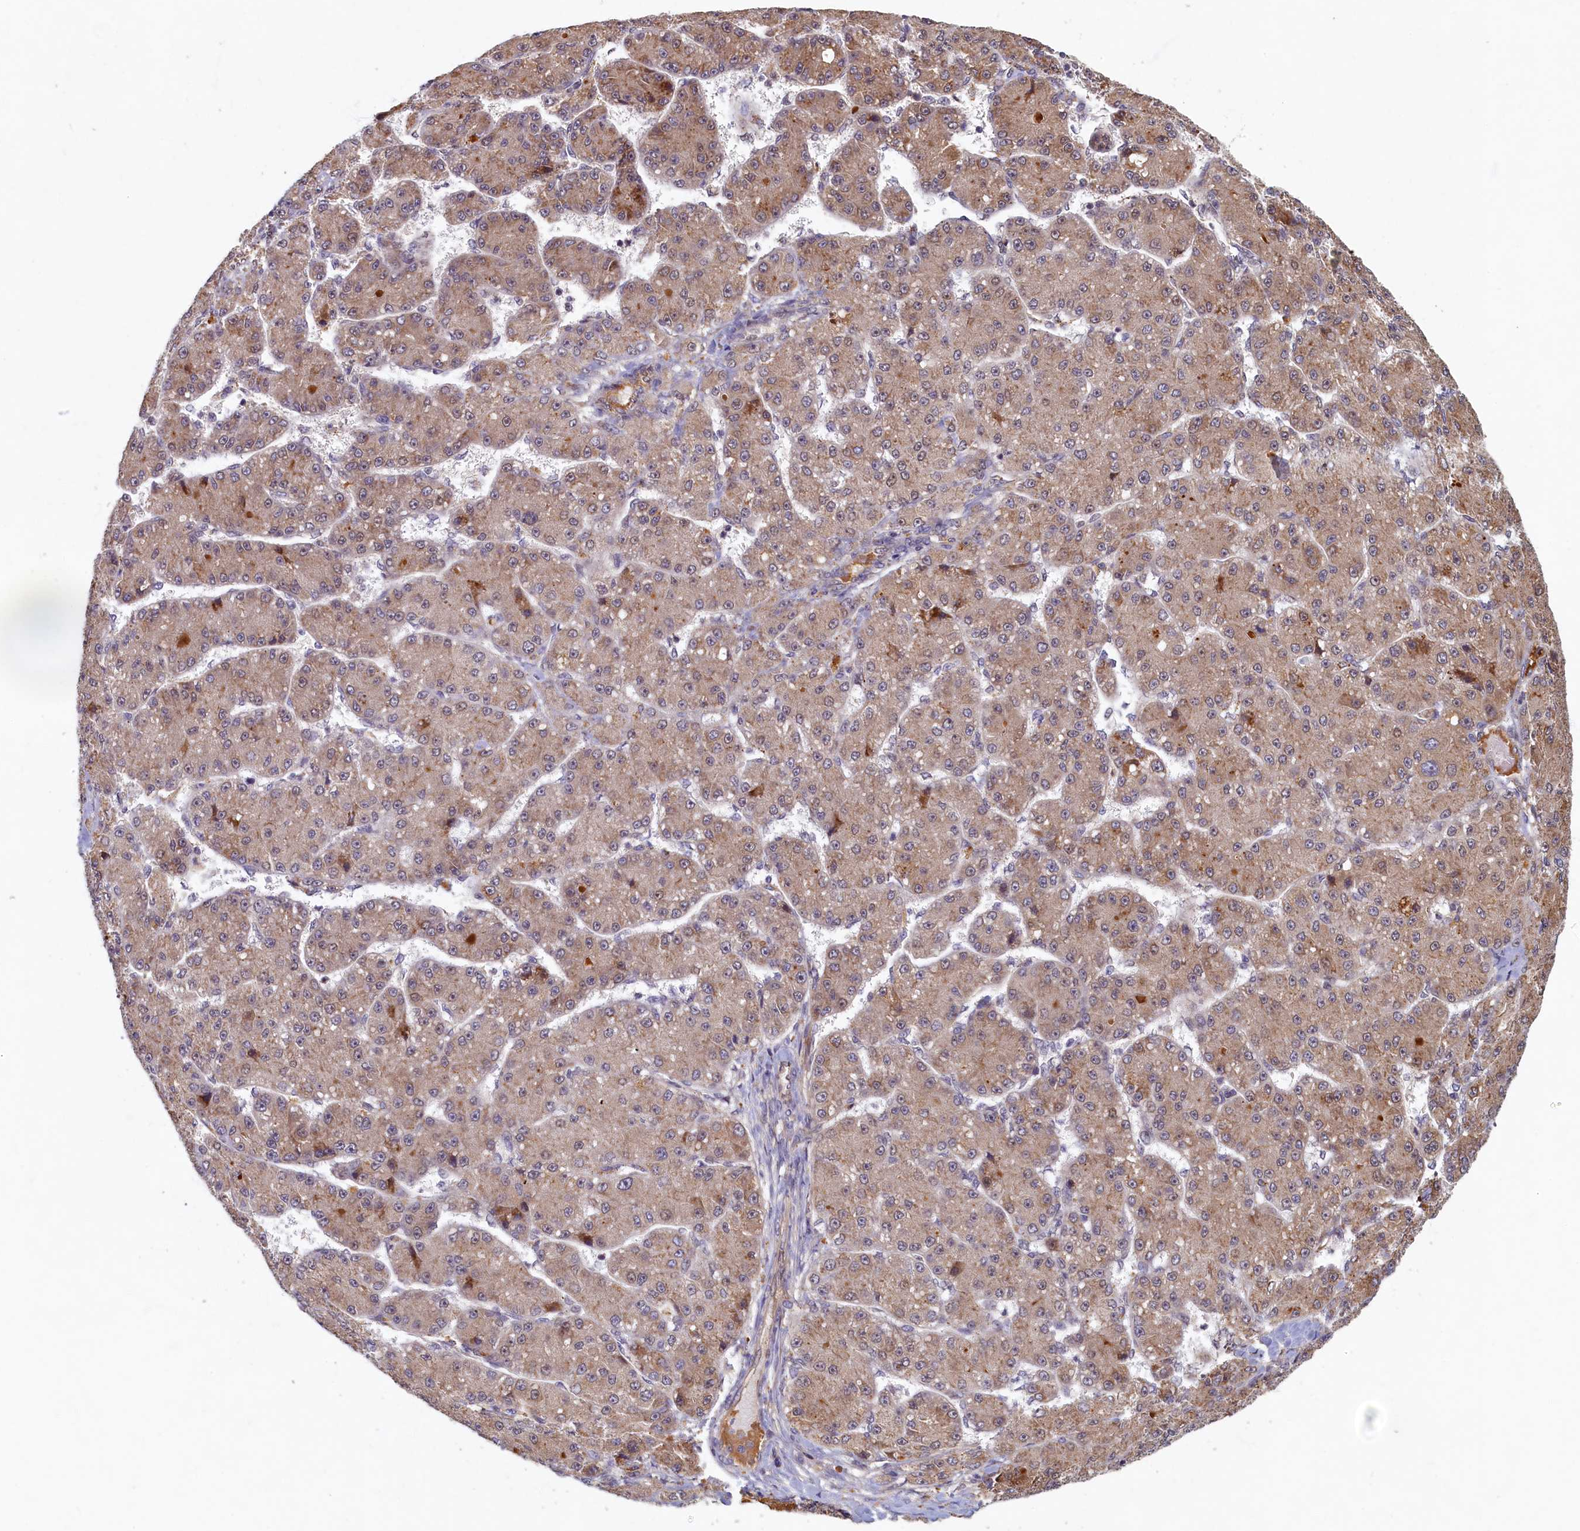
{"staining": {"intensity": "weak", "quantity": ">75%", "location": "cytoplasmic/membranous"}, "tissue": "liver cancer", "cell_type": "Tumor cells", "image_type": "cancer", "snomed": [{"axis": "morphology", "description": "Carcinoma, Hepatocellular, NOS"}, {"axis": "topography", "description": "Liver"}], "caption": "This image reveals liver cancer (hepatocellular carcinoma) stained with IHC to label a protein in brown. The cytoplasmic/membranous of tumor cells show weak positivity for the protein. Nuclei are counter-stained blue.", "gene": "LCMT2", "patient": {"sex": "male", "age": 67}}